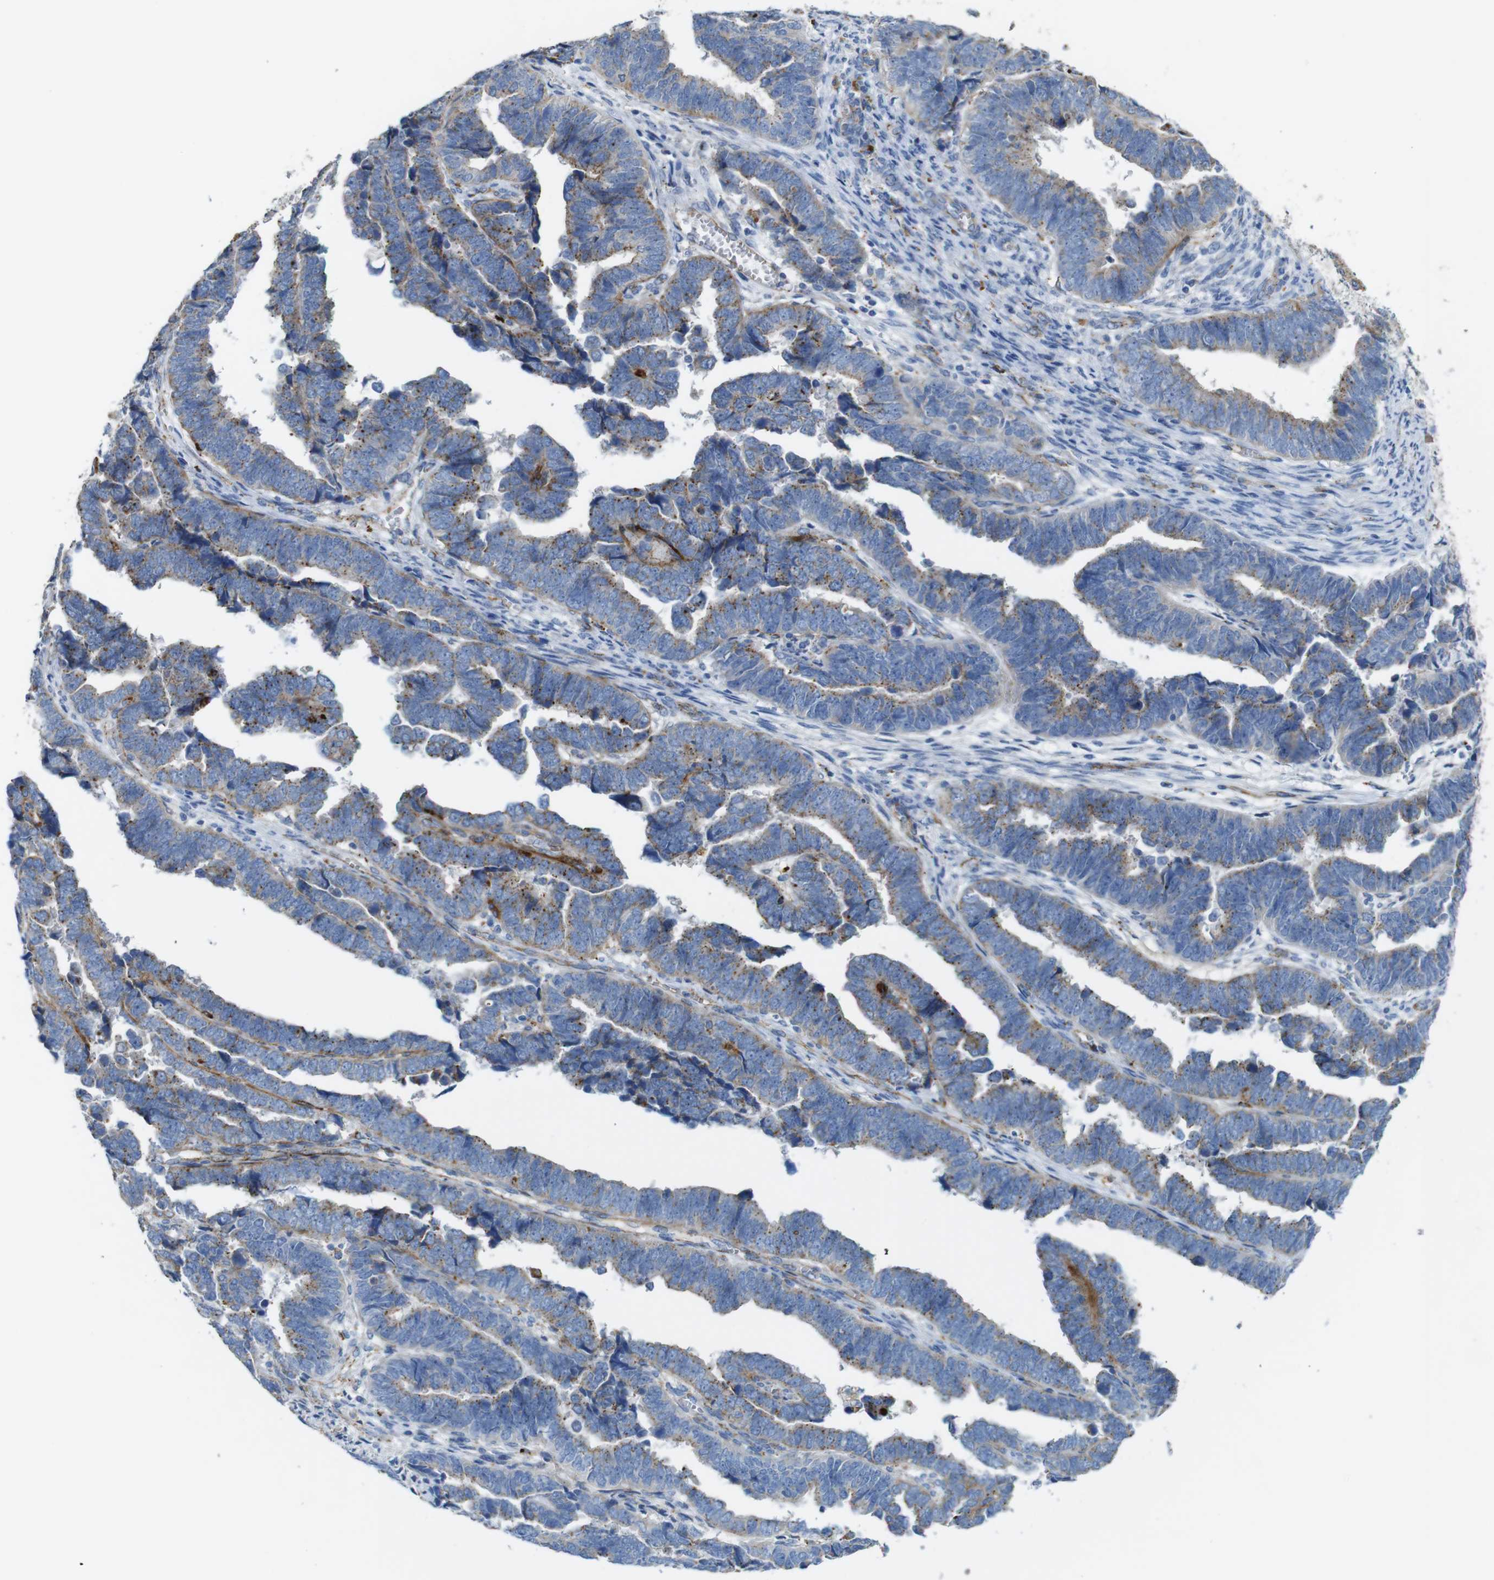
{"staining": {"intensity": "weak", "quantity": "25%-75%", "location": "cytoplasmic/membranous"}, "tissue": "endometrial cancer", "cell_type": "Tumor cells", "image_type": "cancer", "snomed": [{"axis": "morphology", "description": "Adenocarcinoma, NOS"}, {"axis": "topography", "description": "Endometrium"}], "caption": "This is an image of IHC staining of endometrial adenocarcinoma, which shows weak expression in the cytoplasmic/membranous of tumor cells.", "gene": "NHLRC3", "patient": {"sex": "female", "age": 75}}